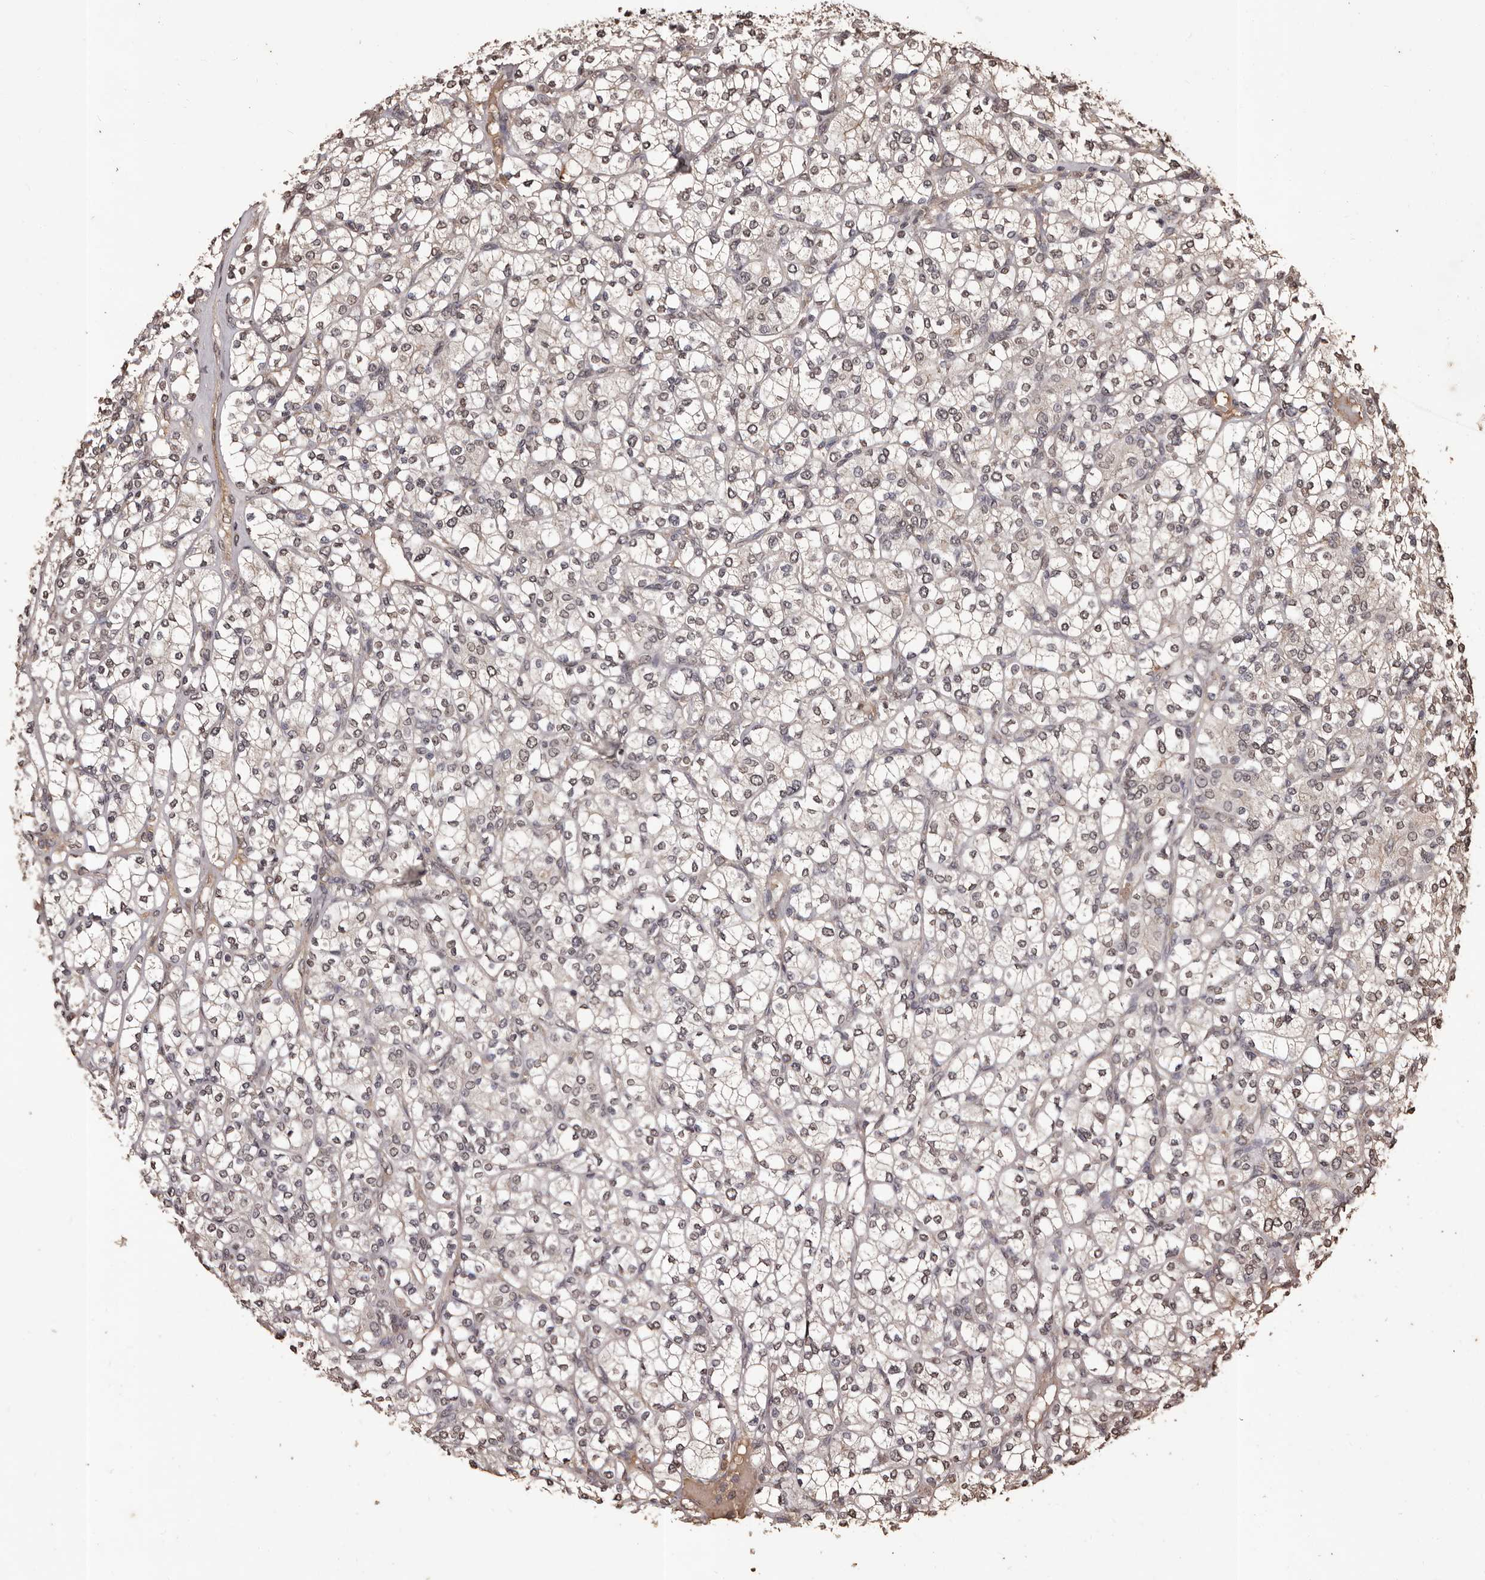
{"staining": {"intensity": "weak", "quantity": "25%-75%", "location": "nuclear"}, "tissue": "renal cancer", "cell_type": "Tumor cells", "image_type": "cancer", "snomed": [{"axis": "morphology", "description": "Adenocarcinoma, NOS"}, {"axis": "topography", "description": "Kidney"}], "caption": "There is low levels of weak nuclear staining in tumor cells of renal cancer (adenocarcinoma), as demonstrated by immunohistochemical staining (brown color).", "gene": "NAV1", "patient": {"sex": "male", "age": 77}}